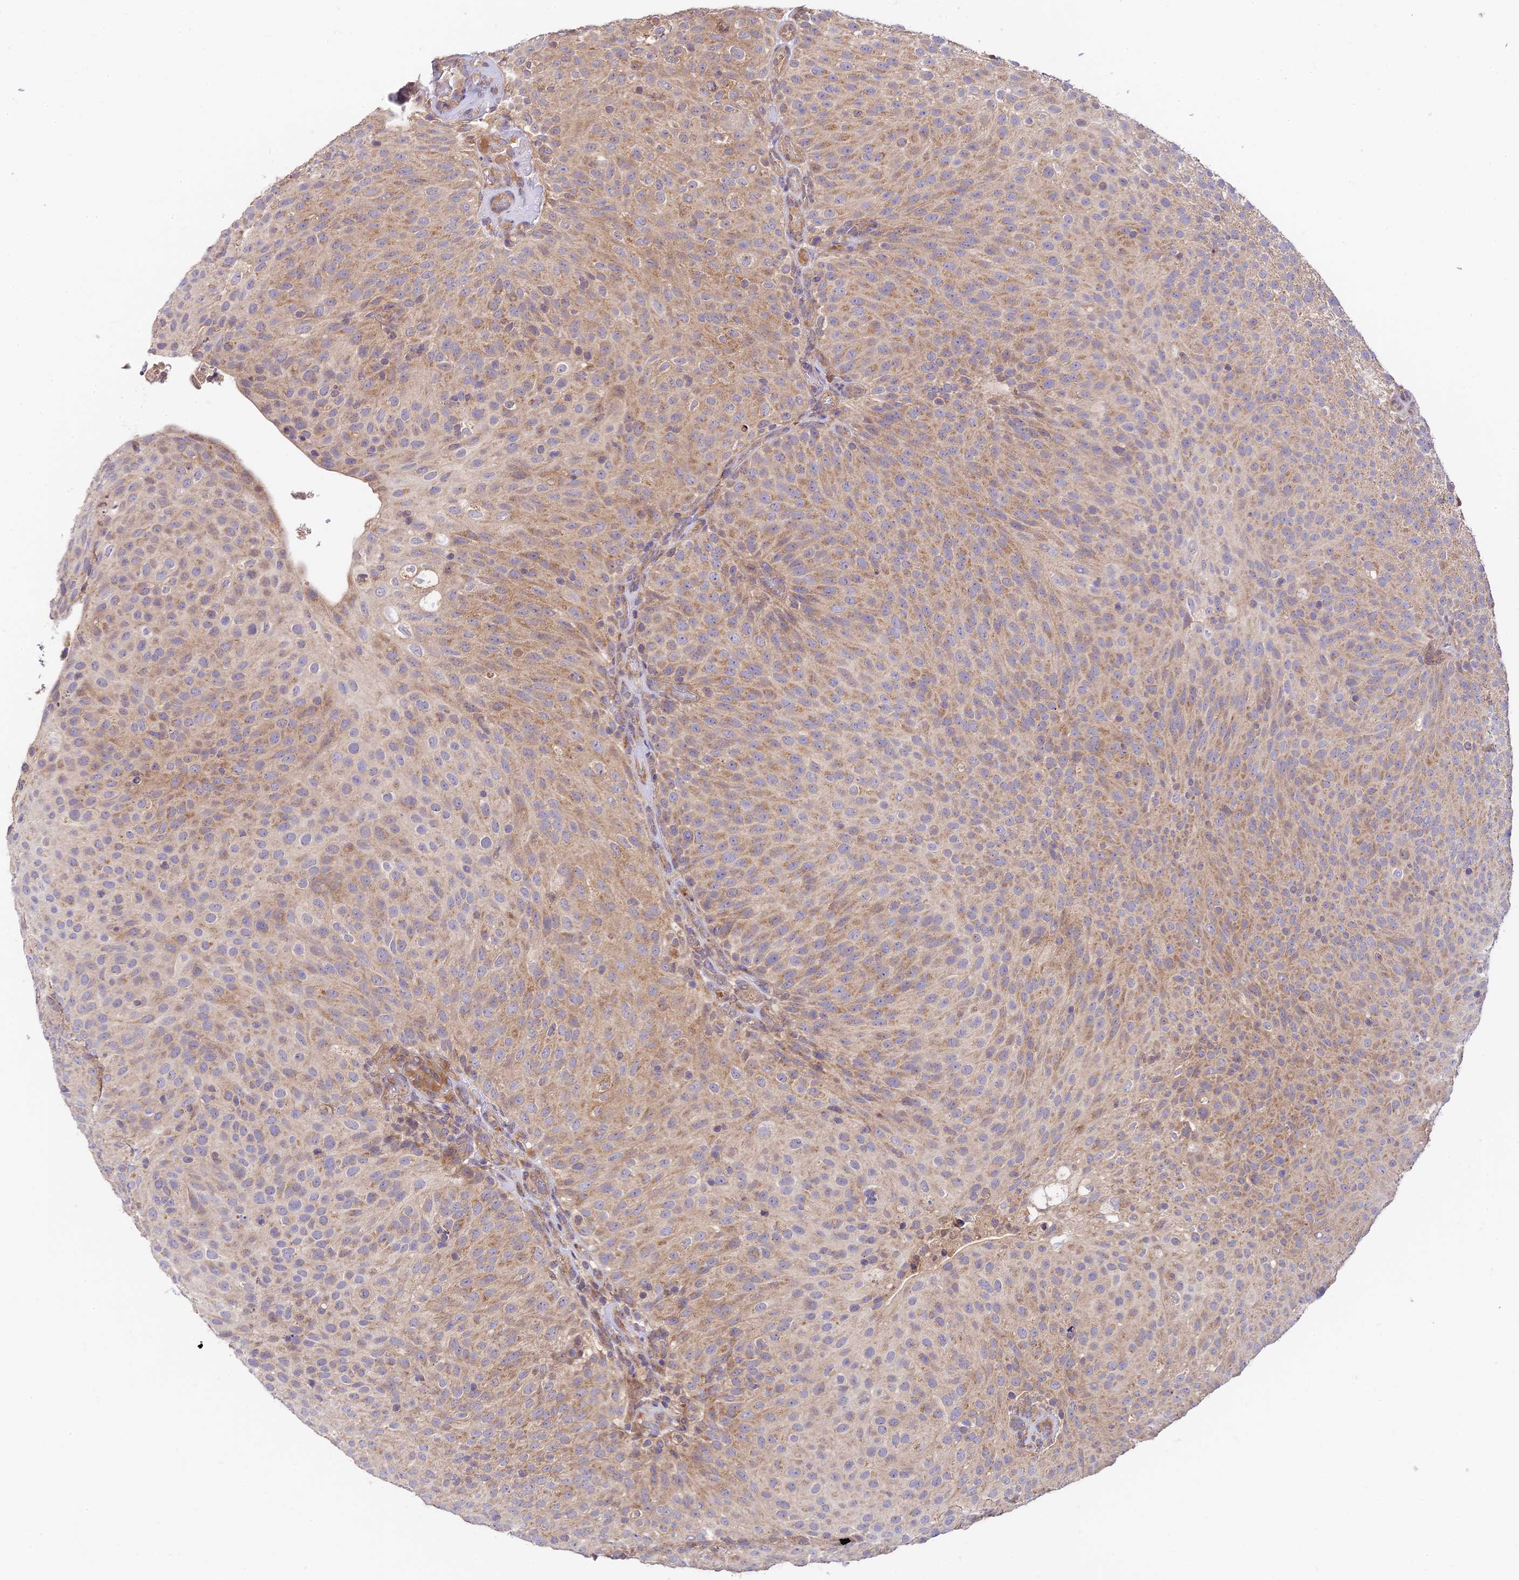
{"staining": {"intensity": "moderate", "quantity": "25%-75%", "location": "cytoplasmic/membranous"}, "tissue": "urothelial cancer", "cell_type": "Tumor cells", "image_type": "cancer", "snomed": [{"axis": "morphology", "description": "Urothelial carcinoma, Low grade"}, {"axis": "topography", "description": "Urinary bladder"}], "caption": "Urothelial carcinoma (low-grade) tissue reveals moderate cytoplasmic/membranous positivity in approximately 25%-75% of tumor cells, visualized by immunohistochemistry.", "gene": "C3orf20", "patient": {"sex": "male", "age": 78}}